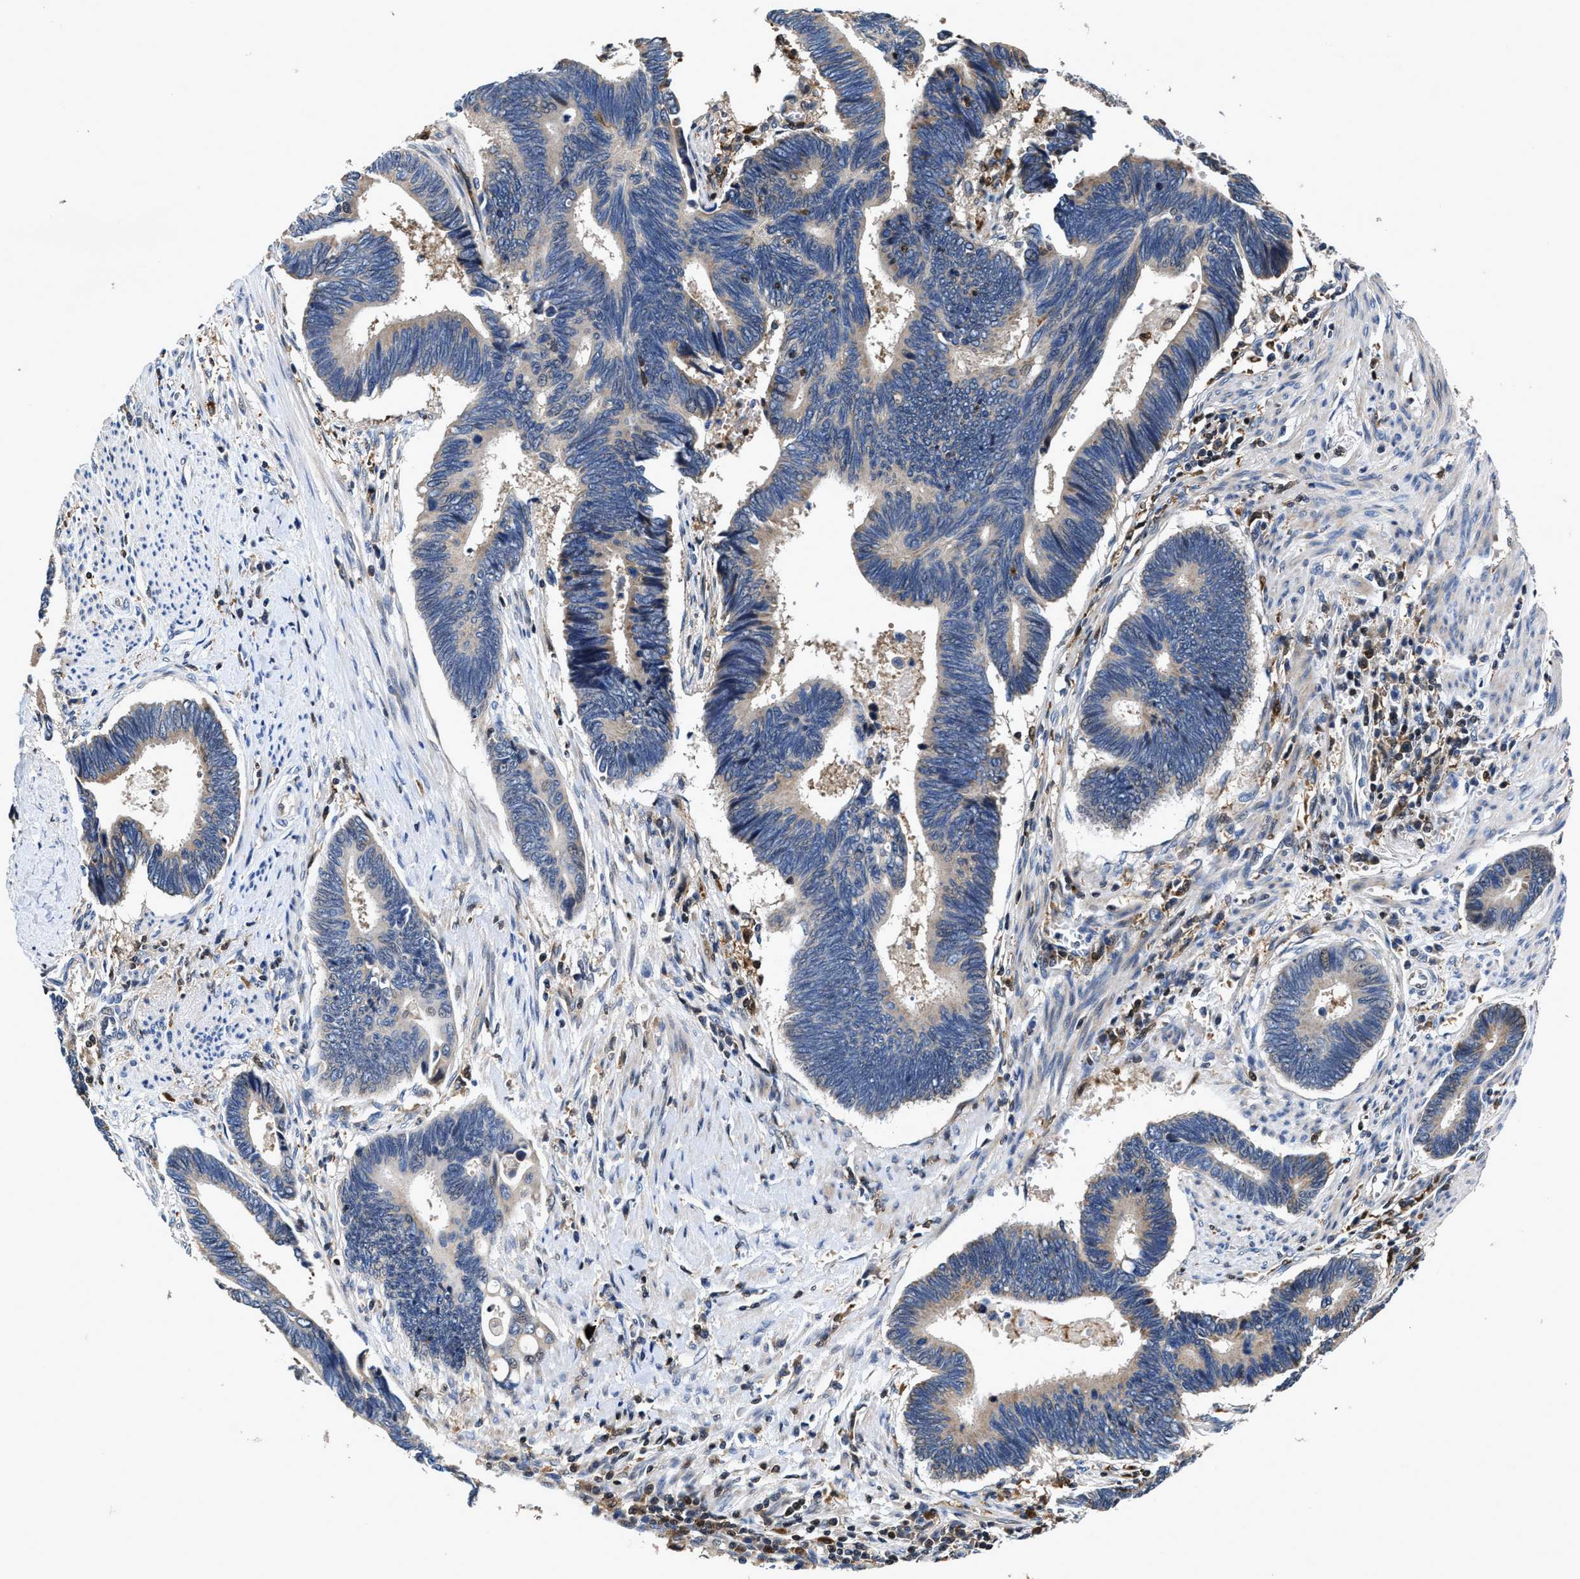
{"staining": {"intensity": "negative", "quantity": "none", "location": "none"}, "tissue": "pancreatic cancer", "cell_type": "Tumor cells", "image_type": "cancer", "snomed": [{"axis": "morphology", "description": "Adenocarcinoma, NOS"}, {"axis": "topography", "description": "Pancreas"}], "caption": "IHC micrograph of neoplastic tissue: human adenocarcinoma (pancreatic) stained with DAB displays no significant protein positivity in tumor cells. The staining is performed using DAB brown chromogen with nuclei counter-stained in using hematoxylin.", "gene": "RGS10", "patient": {"sex": "female", "age": 70}}